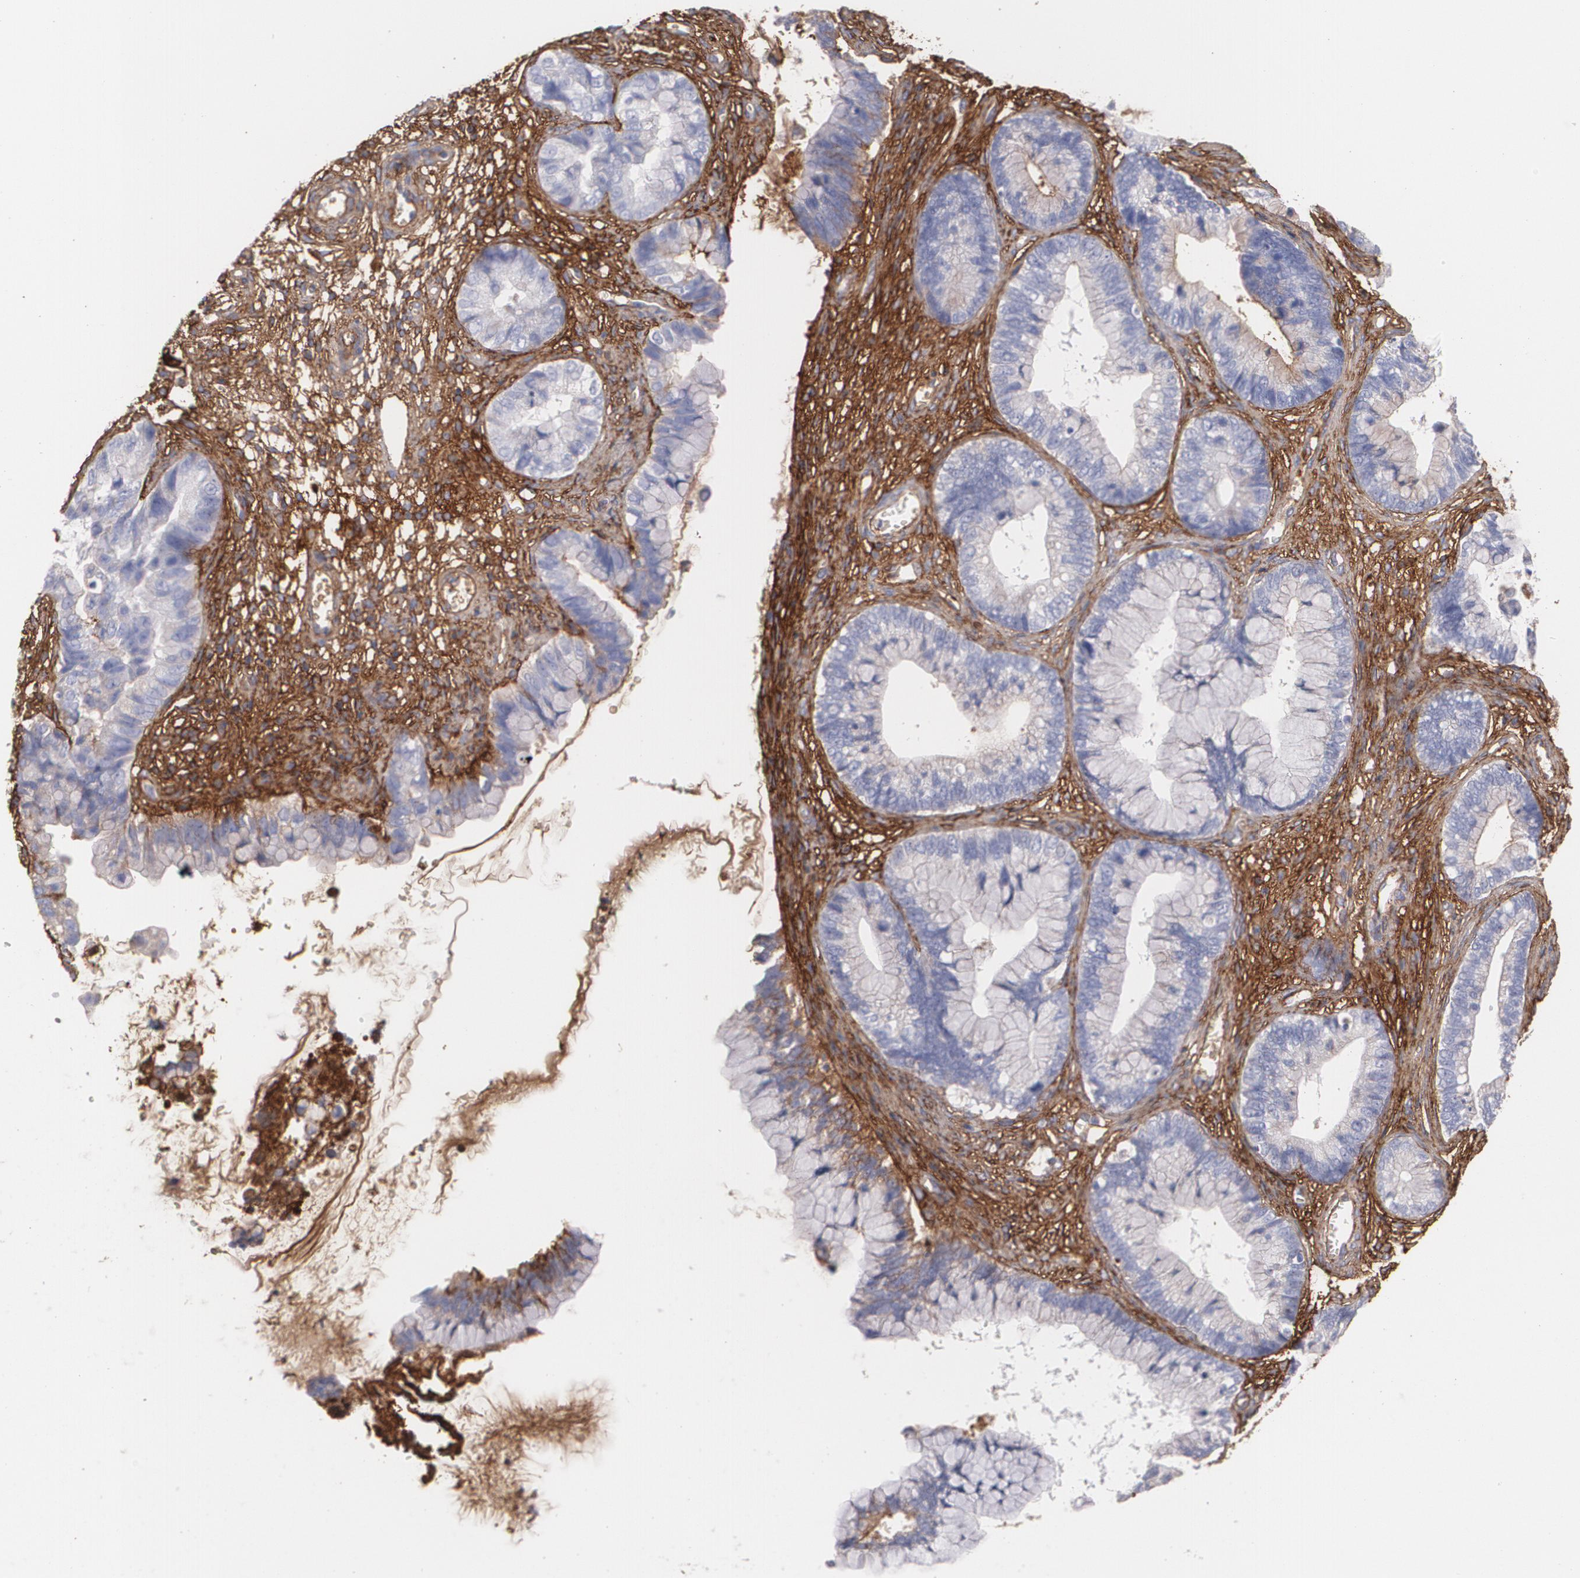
{"staining": {"intensity": "weak", "quantity": "<25%", "location": "cytoplasmic/membranous"}, "tissue": "cervical cancer", "cell_type": "Tumor cells", "image_type": "cancer", "snomed": [{"axis": "morphology", "description": "Adenocarcinoma, NOS"}, {"axis": "topography", "description": "Cervix"}], "caption": "Adenocarcinoma (cervical) stained for a protein using immunohistochemistry (IHC) demonstrates no expression tumor cells.", "gene": "FBLN1", "patient": {"sex": "female", "age": 44}}